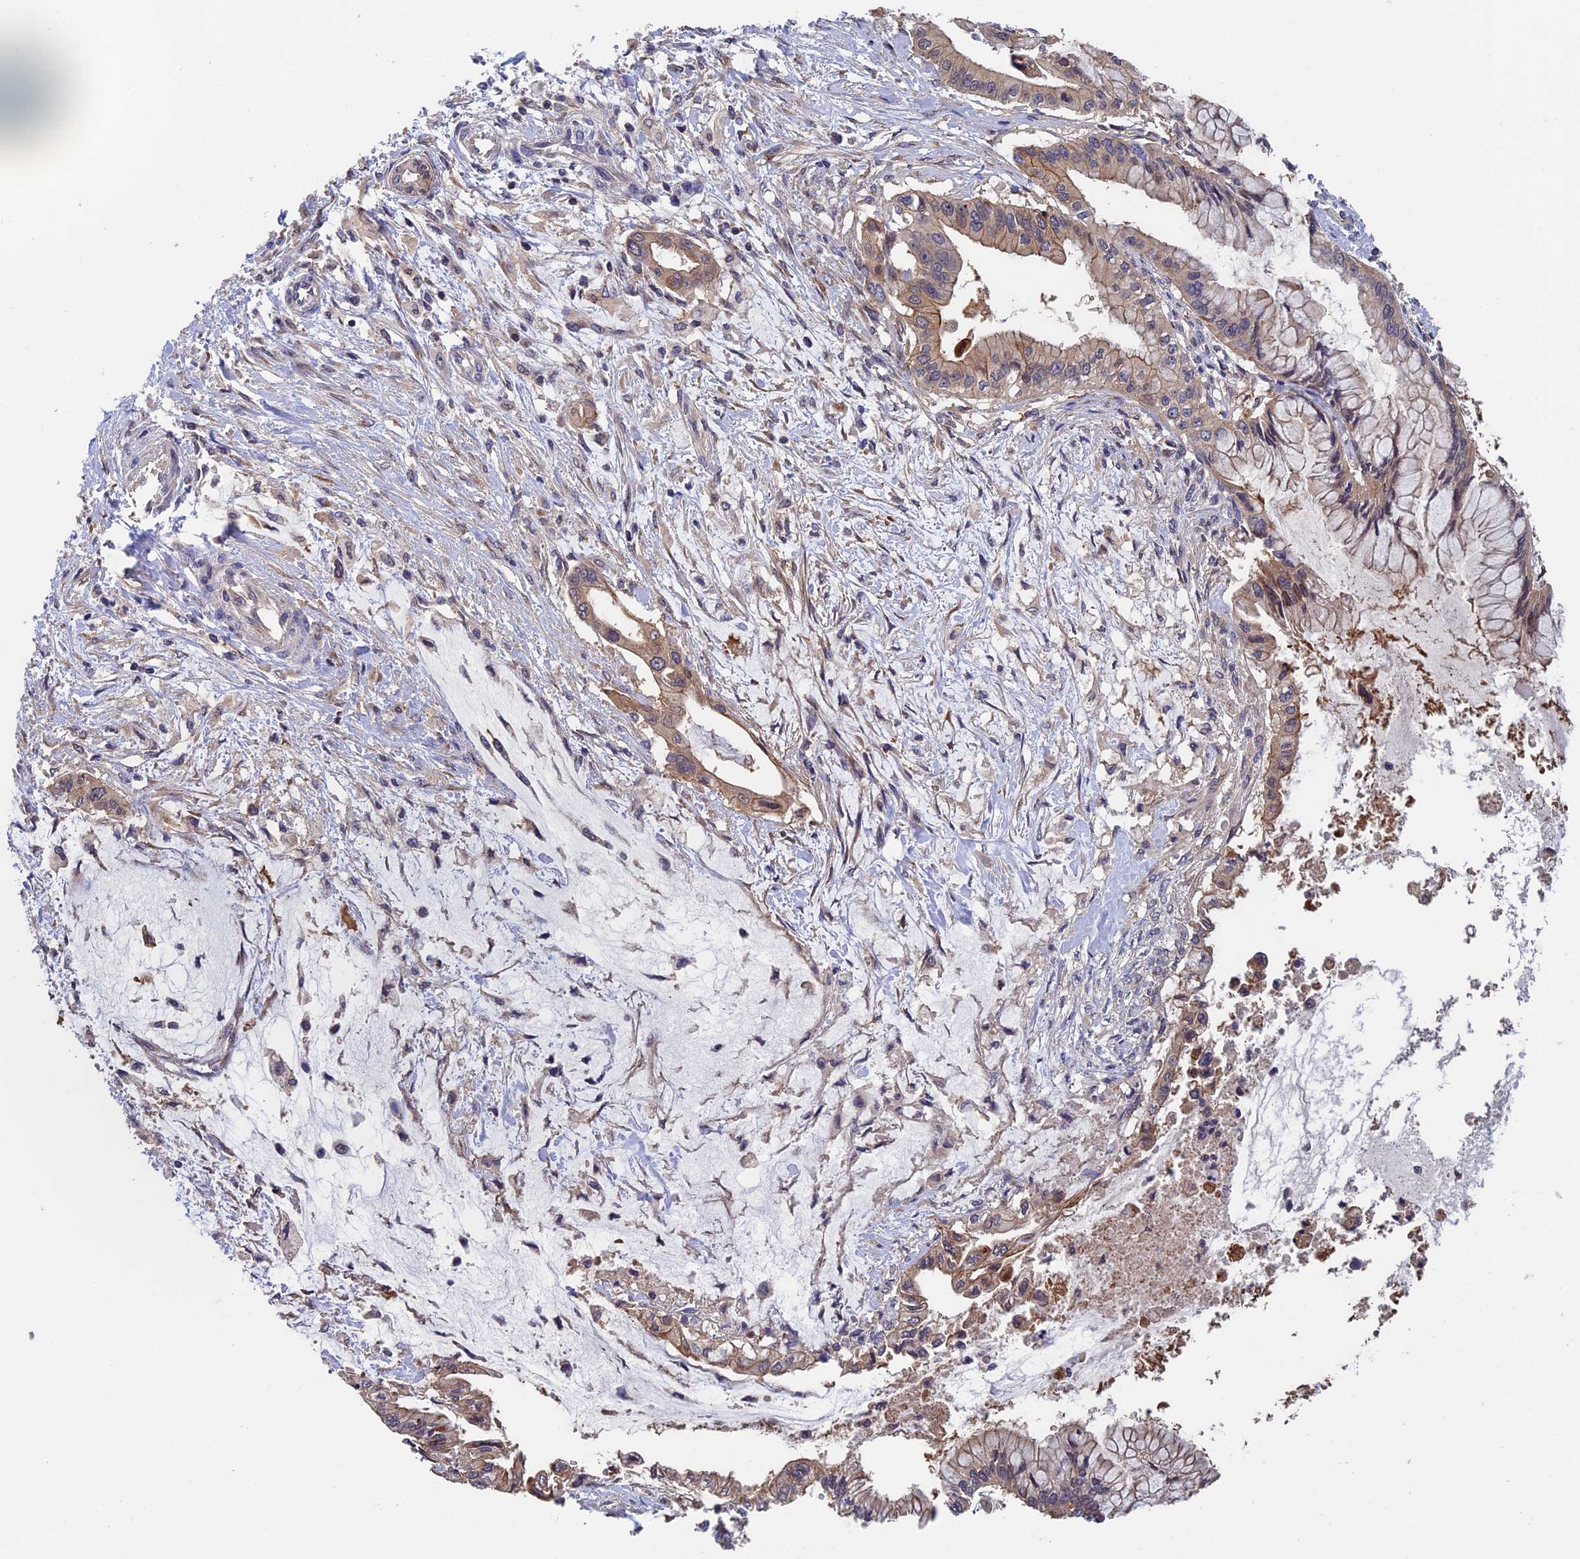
{"staining": {"intensity": "weak", "quantity": ">75%", "location": "cytoplasmic/membranous"}, "tissue": "pancreatic cancer", "cell_type": "Tumor cells", "image_type": "cancer", "snomed": [{"axis": "morphology", "description": "Adenocarcinoma, NOS"}, {"axis": "topography", "description": "Pancreas"}], "caption": "The image reveals staining of adenocarcinoma (pancreatic), revealing weak cytoplasmic/membranous protein expression (brown color) within tumor cells. The staining was performed using DAB, with brown indicating positive protein expression. Nuclei are stained blue with hematoxylin.", "gene": "LCMT1", "patient": {"sex": "male", "age": 46}}